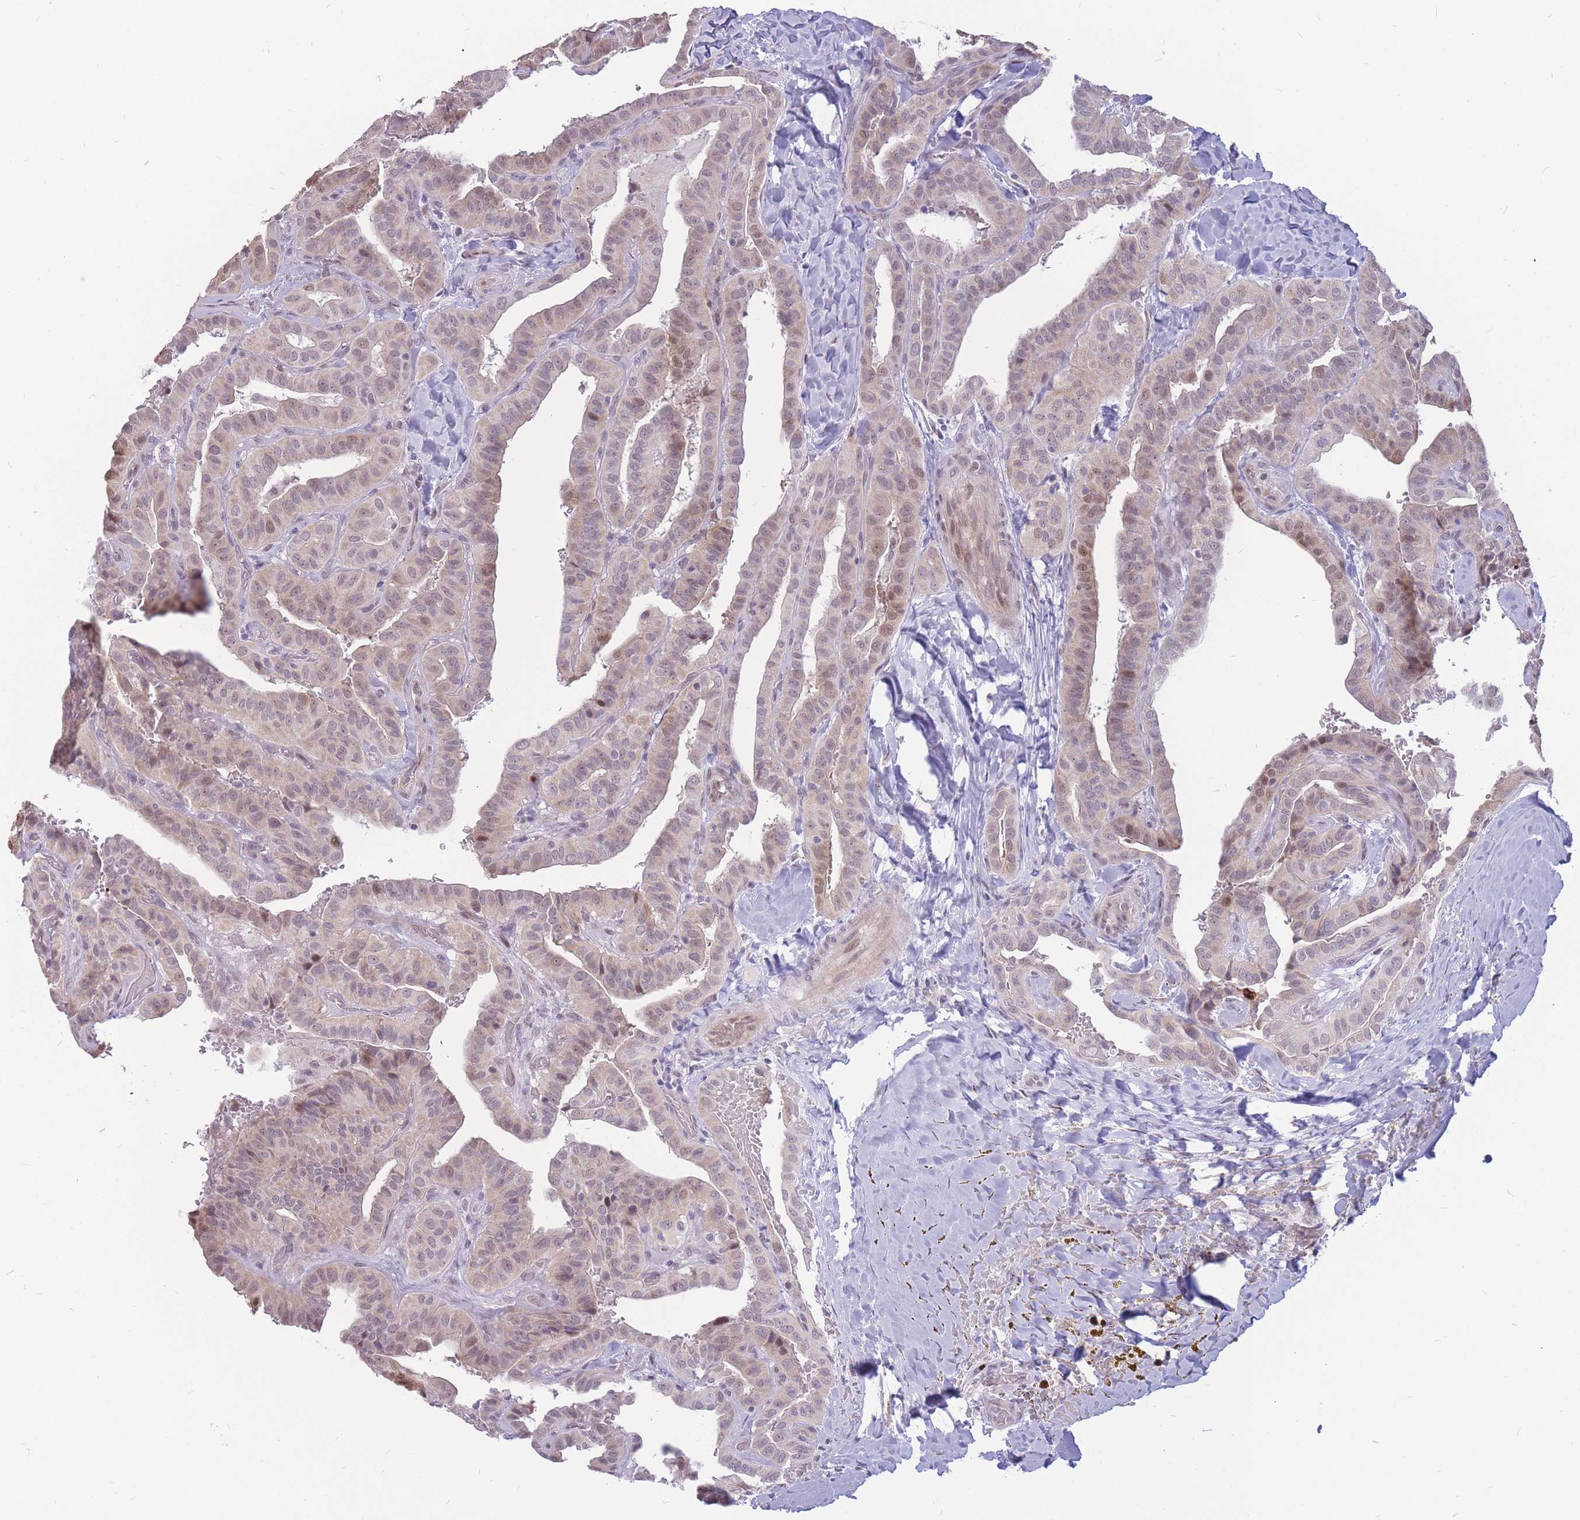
{"staining": {"intensity": "weak", "quantity": "<25%", "location": "nuclear"}, "tissue": "thyroid cancer", "cell_type": "Tumor cells", "image_type": "cancer", "snomed": [{"axis": "morphology", "description": "Papillary adenocarcinoma, NOS"}, {"axis": "topography", "description": "Thyroid gland"}], "caption": "IHC of human papillary adenocarcinoma (thyroid) reveals no expression in tumor cells.", "gene": "ADD2", "patient": {"sex": "male", "age": 77}}